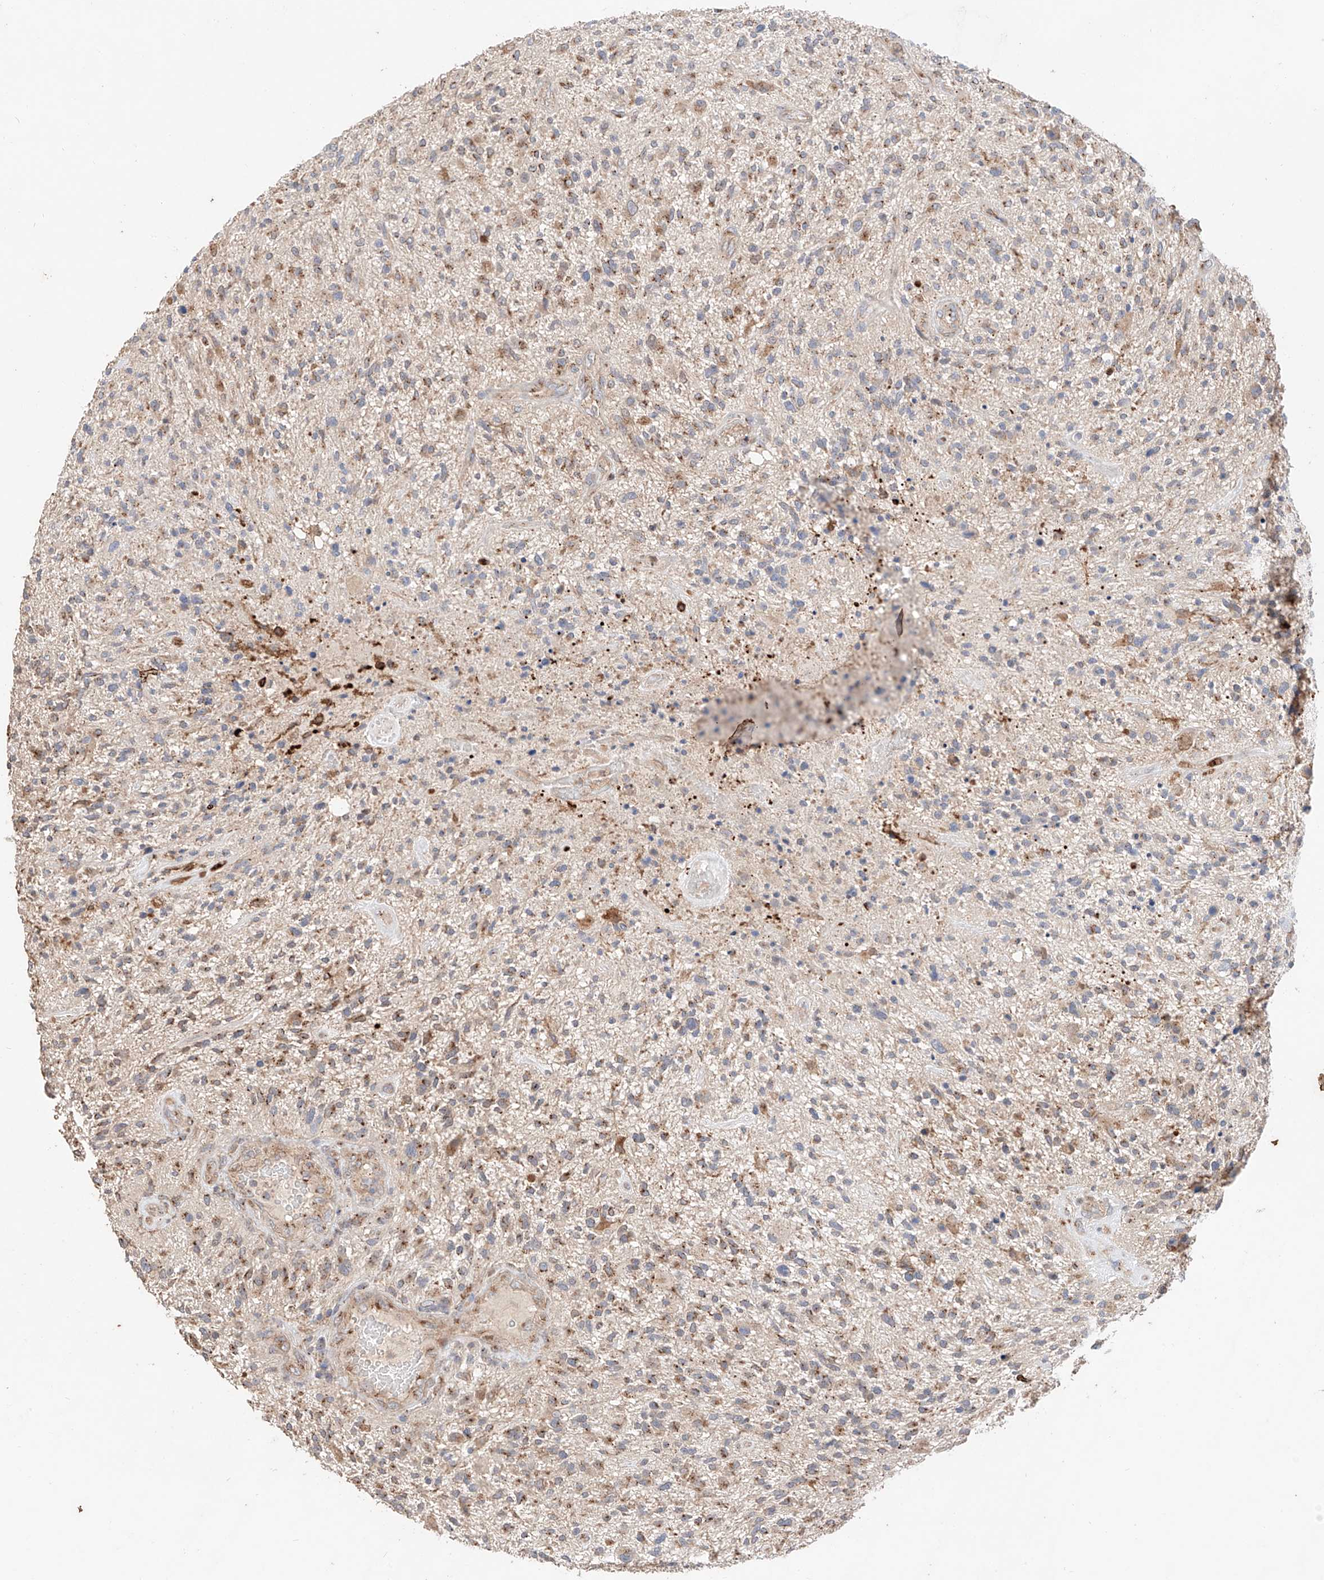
{"staining": {"intensity": "weak", "quantity": "25%-75%", "location": "cytoplasmic/membranous"}, "tissue": "glioma", "cell_type": "Tumor cells", "image_type": "cancer", "snomed": [{"axis": "morphology", "description": "Glioma, malignant, High grade"}, {"axis": "topography", "description": "Brain"}], "caption": "Weak cytoplasmic/membranous protein staining is identified in approximately 25%-75% of tumor cells in malignant glioma (high-grade).", "gene": "MOSPD1", "patient": {"sex": "male", "age": 47}}